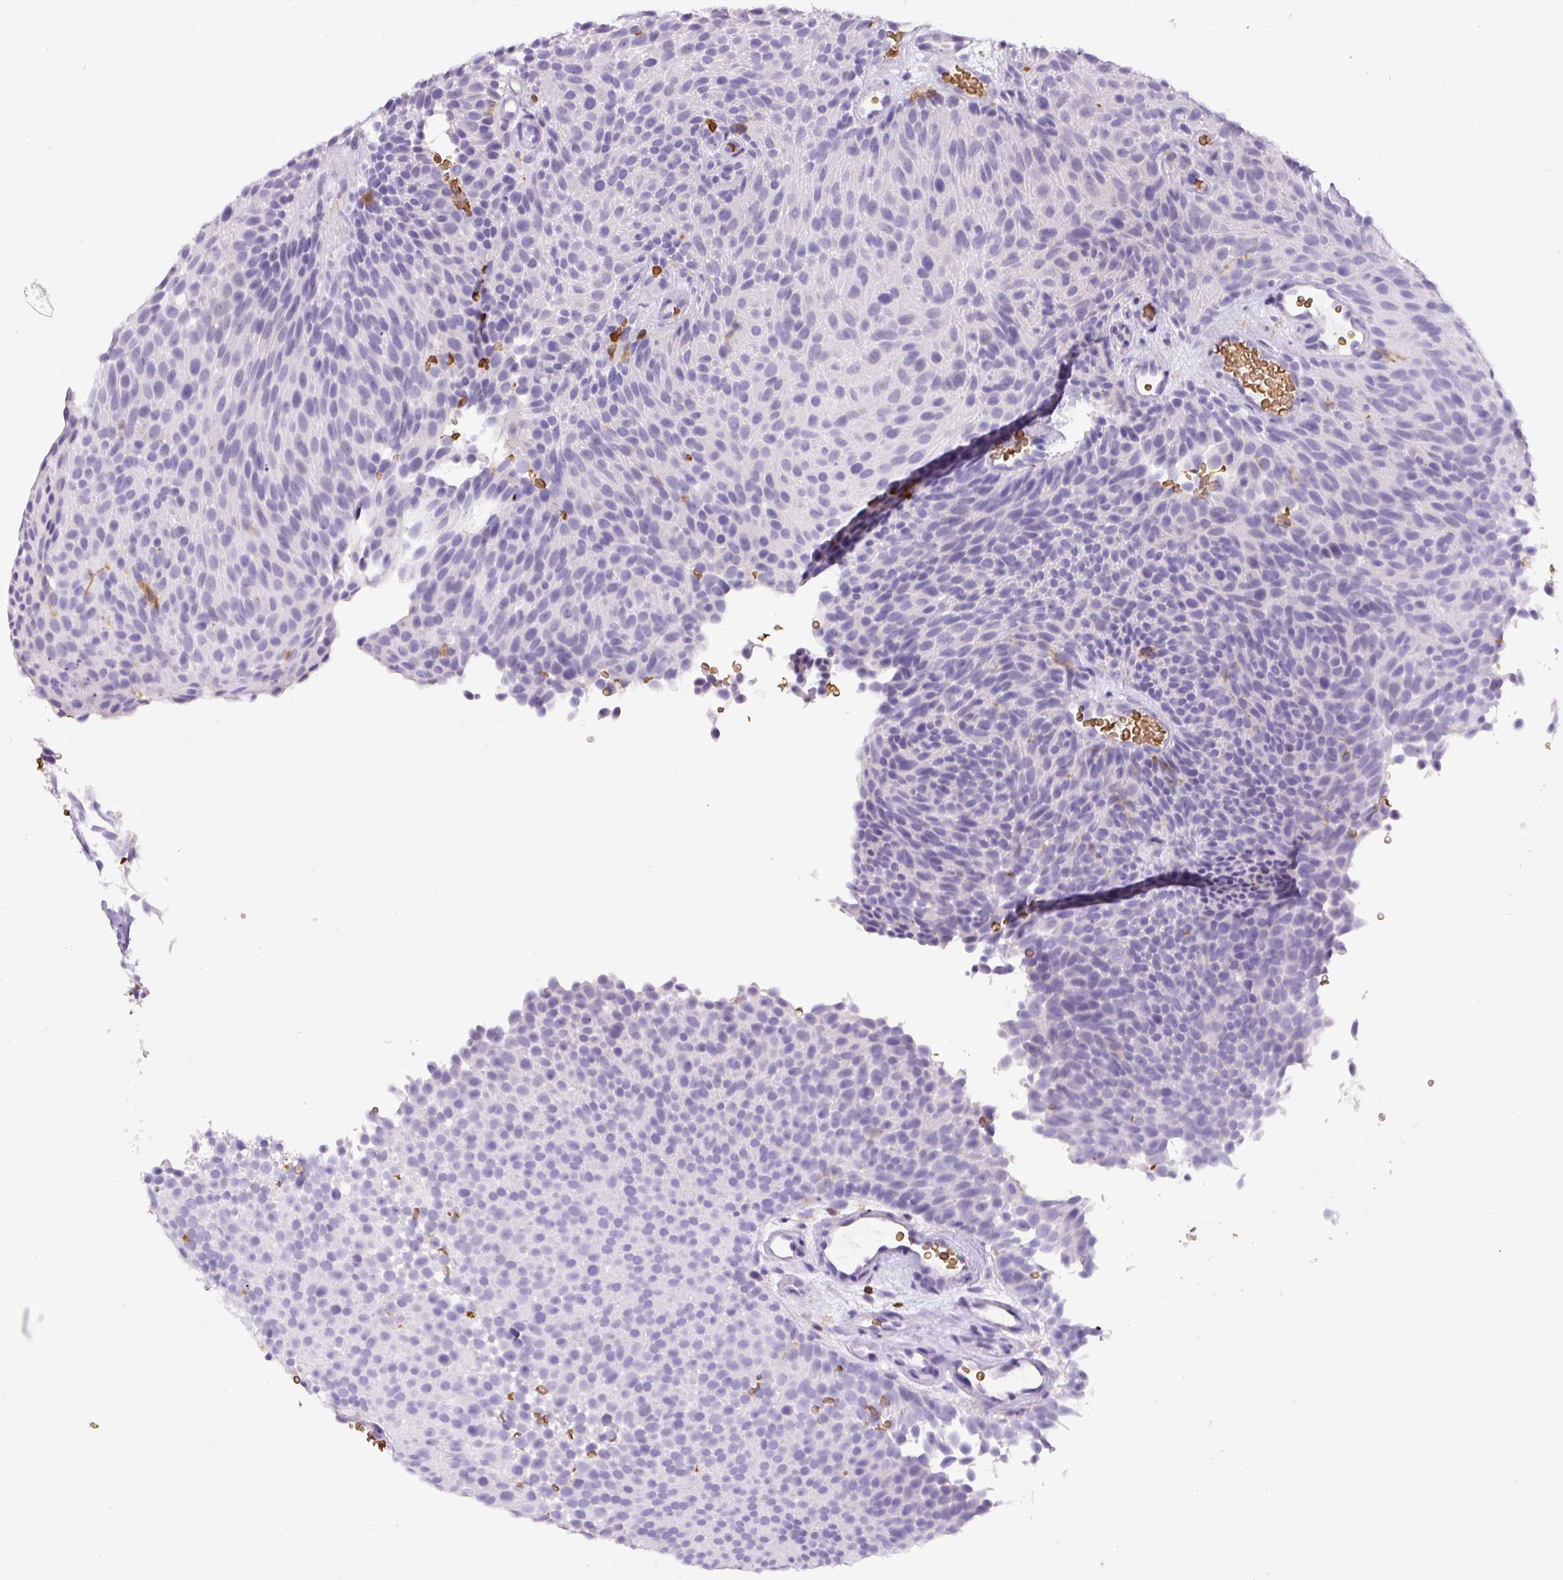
{"staining": {"intensity": "negative", "quantity": "none", "location": "none"}, "tissue": "urothelial cancer", "cell_type": "Tumor cells", "image_type": "cancer", "snomed": [{"axis": "morphology", "description": "Urothelial carcinoma, Low grade"}, {"axis": "topography", "description": "Urinary bladder"}], "caption": "Tumor cells show no significant protein expression in urothelial cancer.", "gene": "FAM228B", "patient": {"sex": "male", "age": 78}}